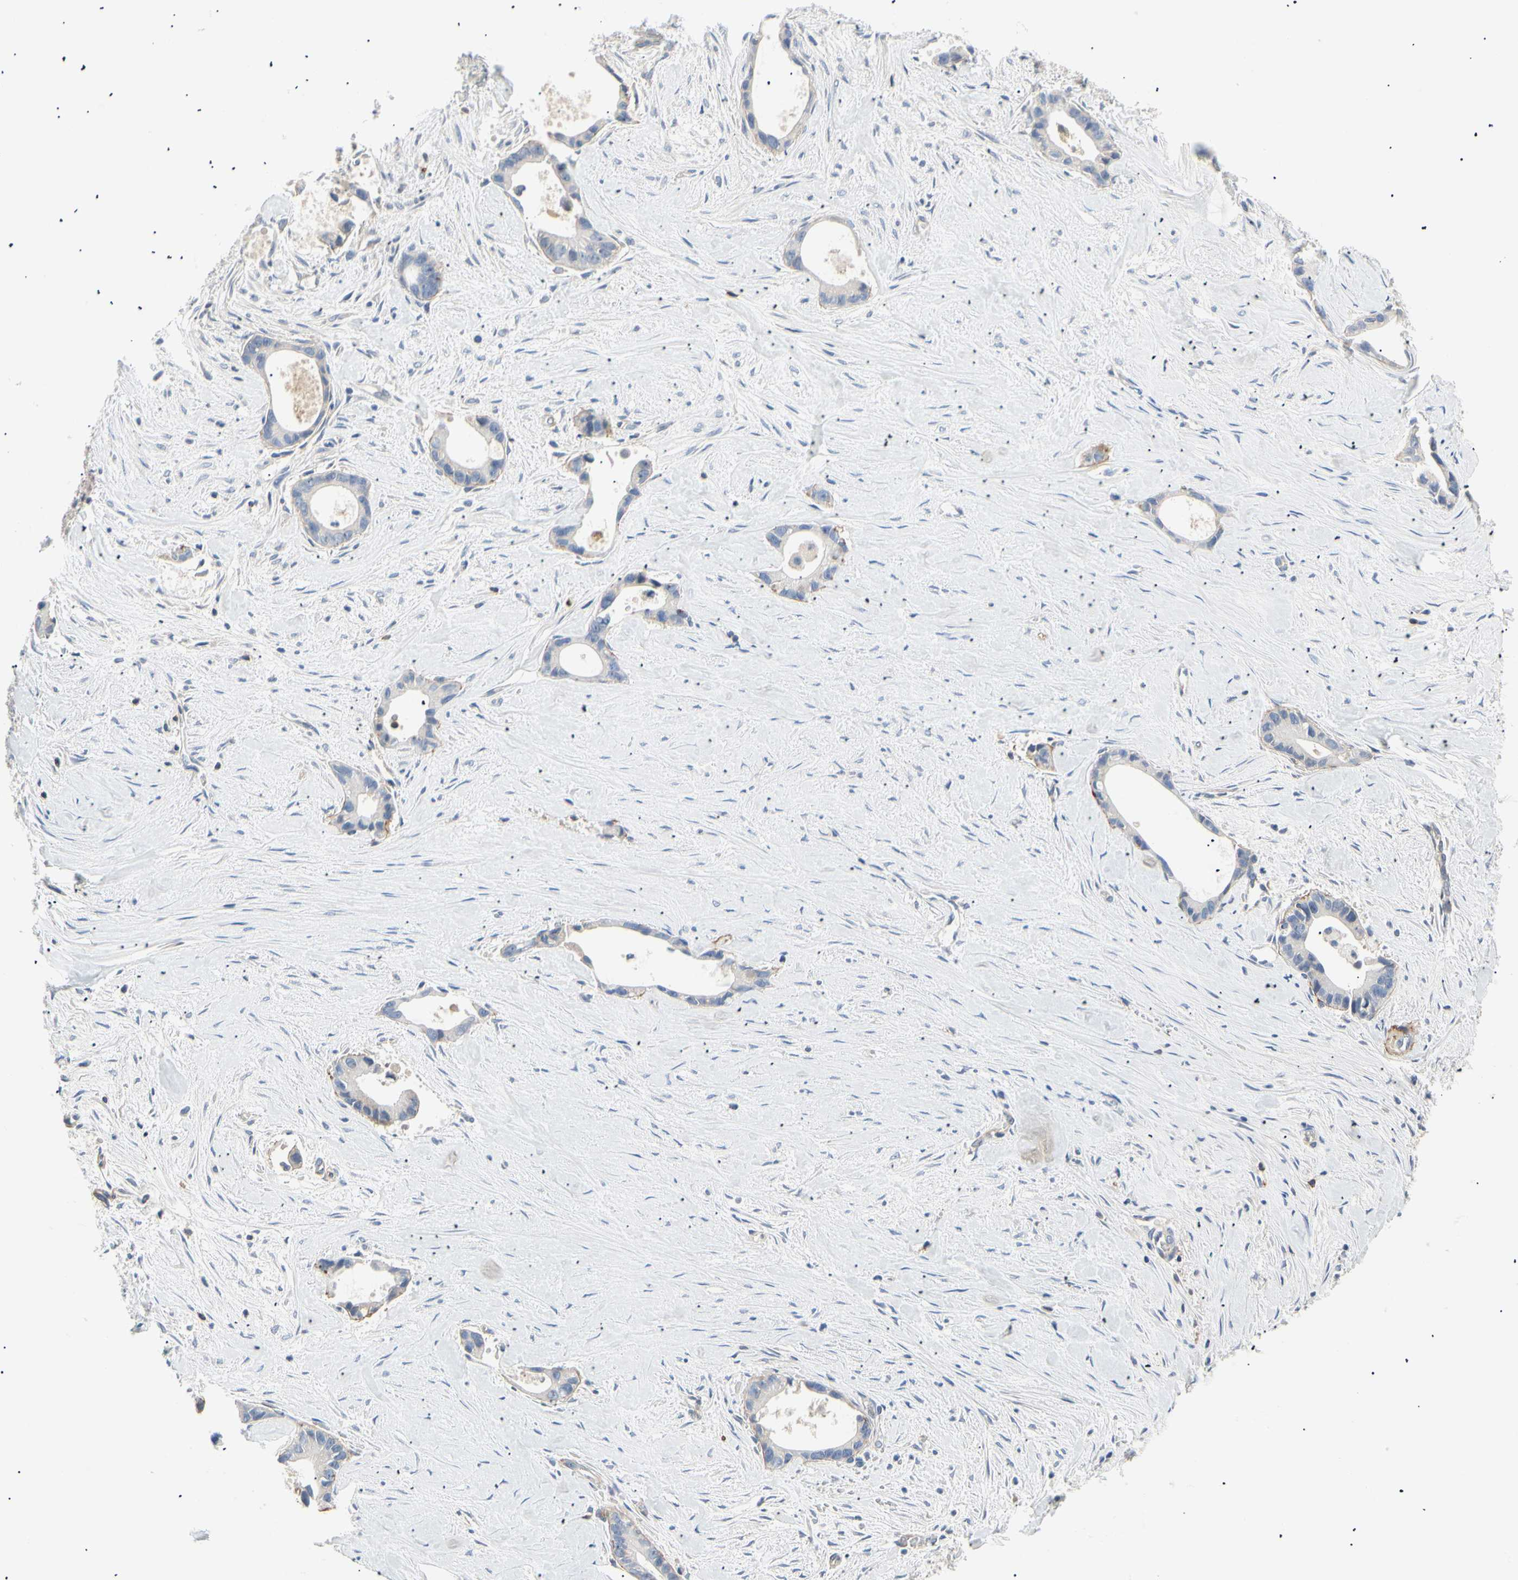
{"staining": {"intensity": "negative", "quantity": "none", "location": "none"}, "tissue": "liver cancer", "cell_type": "Tumor cells", "image_type": "cancer", "snomed": [{"axis": "morphology", "description": "Cholangiocarcinoma"}, {"axis": "topography", "description": "Liver"}], "caption": "IHC photomicrograph of liver cancer (cholangiocarcinoma) stained for a protein (brown), which reveals no expression in tumor cells.", "gene": "TNFRSF18", "patient": {"sex": "female", "age": 55}}